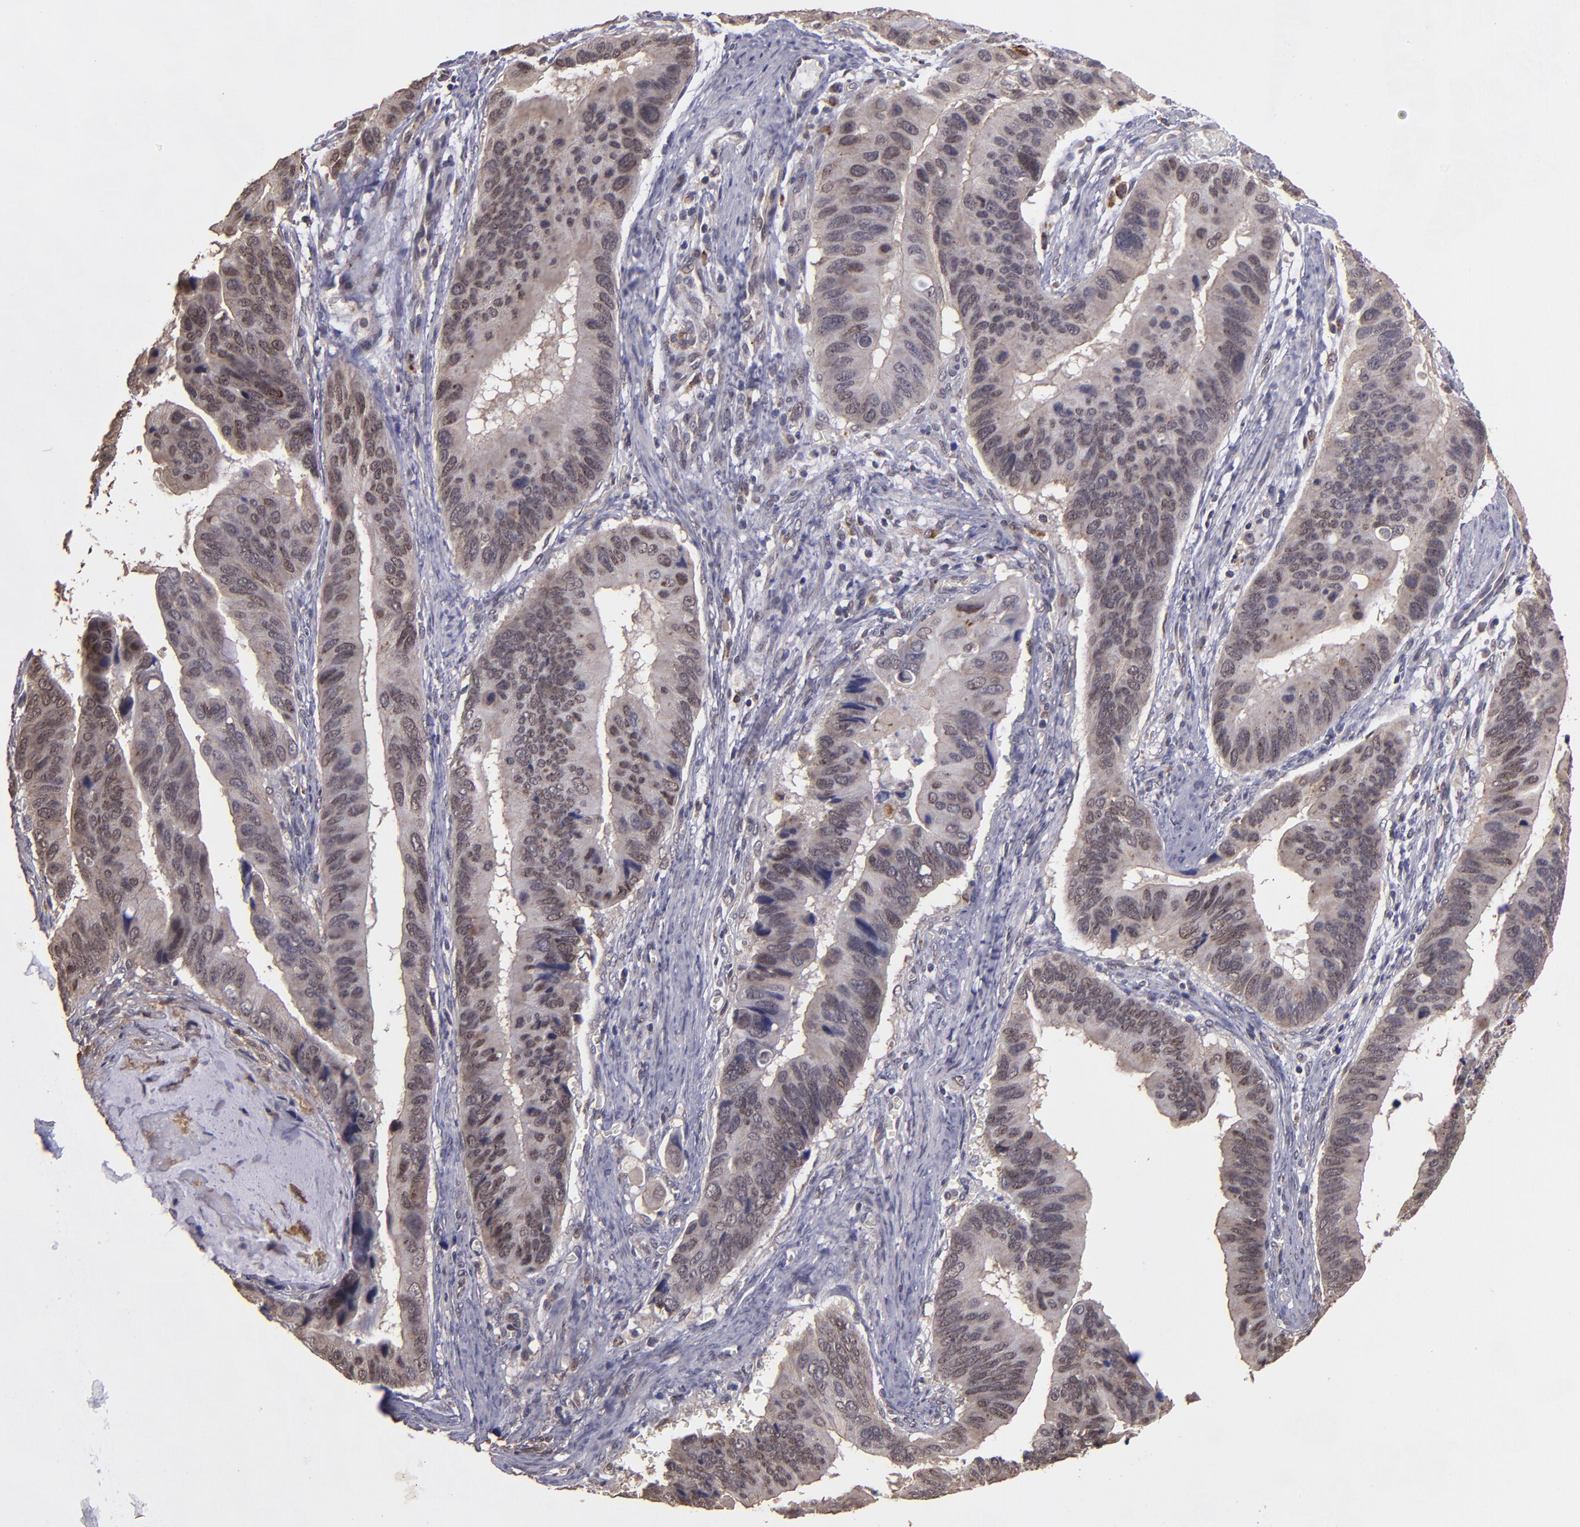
{"staining": {"intensity": "weak", "quantity": "25%-75%", "location": "cytoplasmic/membranous,nuclear"}, "tissue": "stomach cancer", "cell_type": "Tumor cells", "image_type": "cancer", "snomed": [{"axis": "morphology", "description": "Adenocarcinoma, NOS"}, {"axis": "topography", "description": "Stomach, upper"}], "caption": "Stomach cancer (adenocarcinoma) stained for a protein shows weak cytoplasmic/membranous and nuclear positivity in tumor cells.", "gene": "SIPA1L1", "patient": {"sex": "male", "age": 80}}